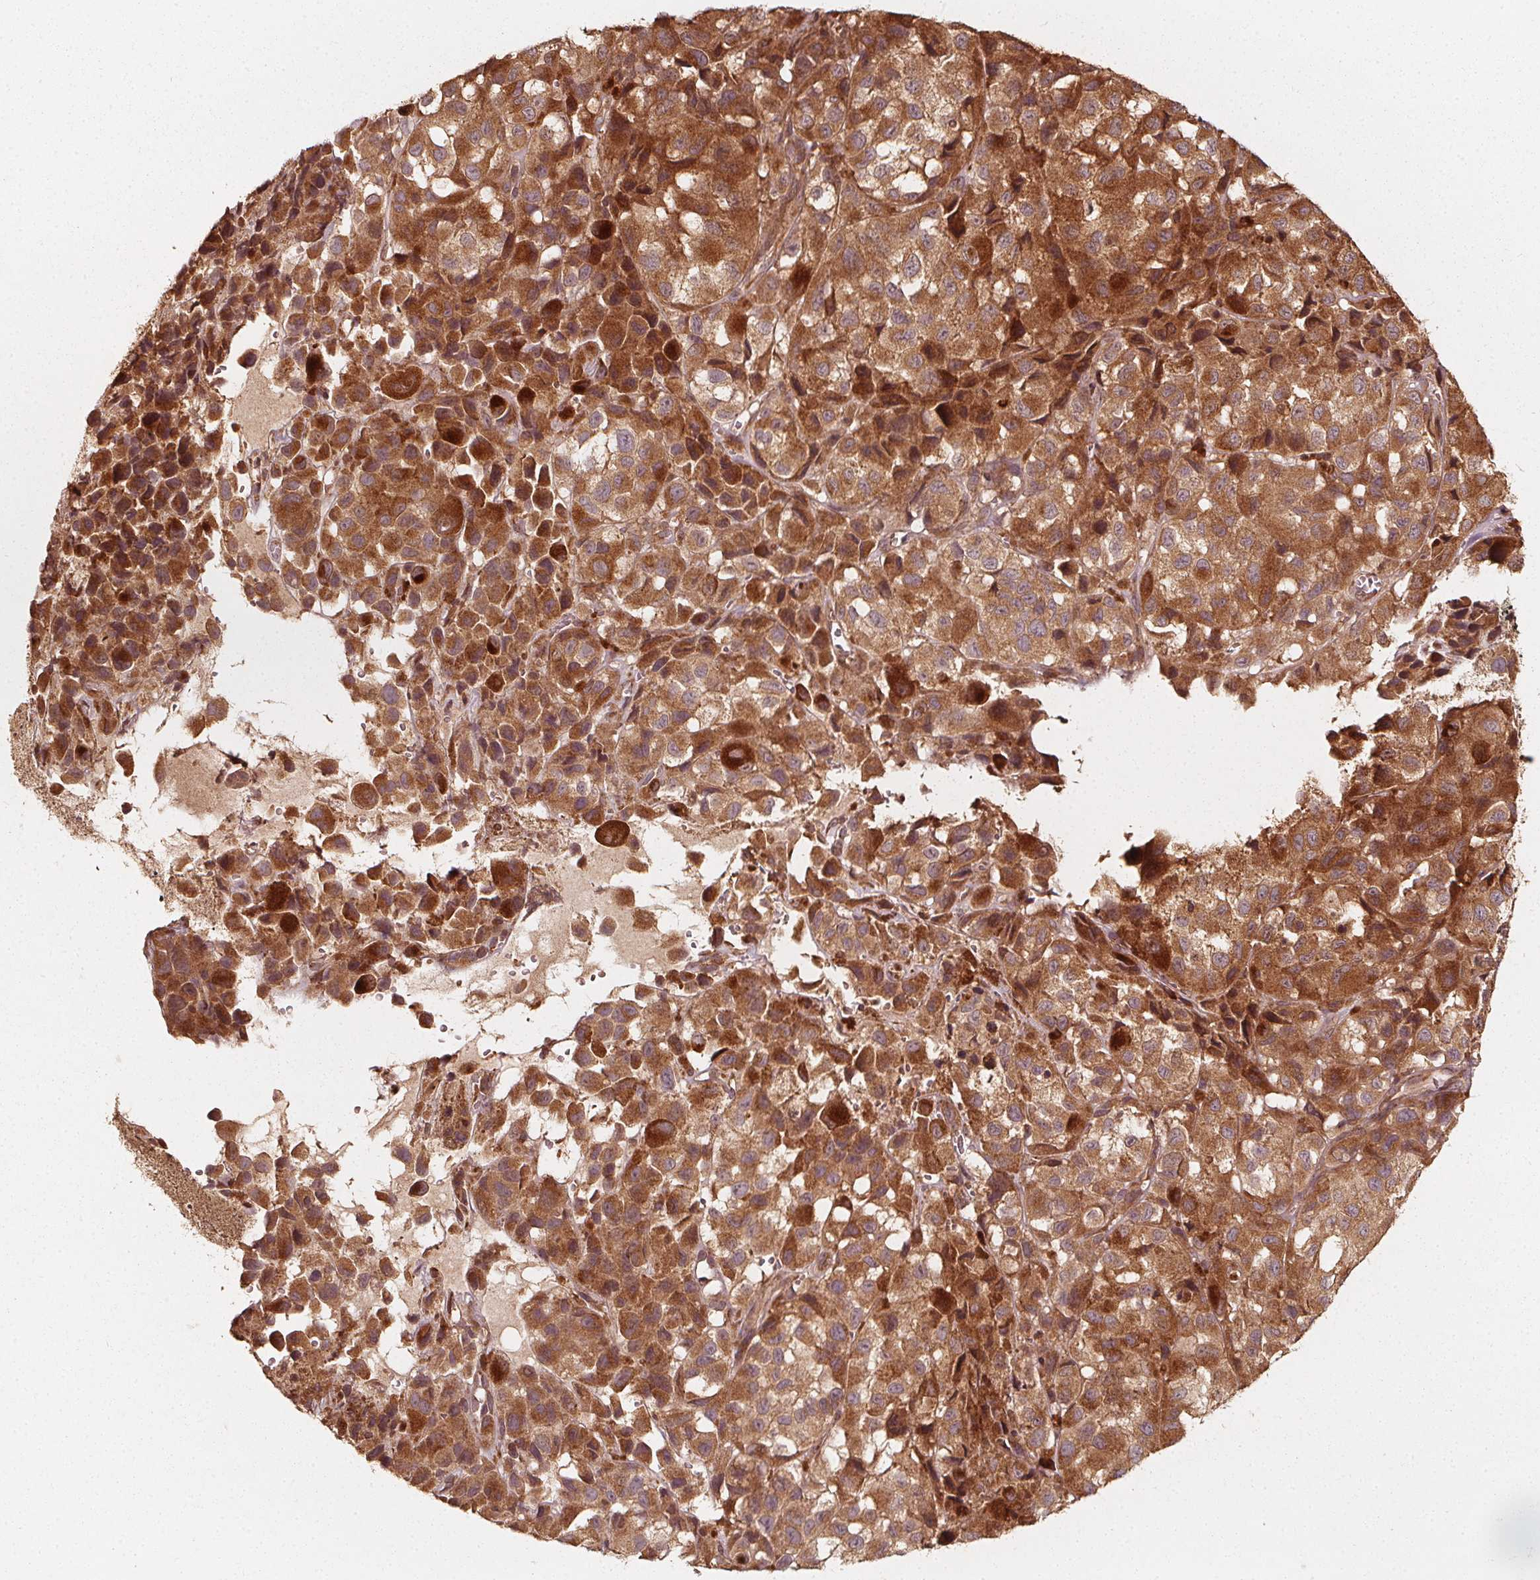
{"staining": {"intensity": "strong", "quantity": ">75%", "location": "cytoplasmic/membranous"}, "tissue": "melanoma", "cell_type": "Tumor cells", "image_type": "cancer", "snomed": [{"axis": "morphology", "description": "Malignant melanoma, NOS"}, {"axis": "topography", "description": "Skin"}], "caption": "The histopathology image demonstrates immunohistochemical staining of melanoma. There is strong cytoplasmic/membranous positivity is identified in about >75% of tumor cells. The staining was performed using DAB, with brown indicating positive protein expression. Nuclei are stained blue with hematoxylin.", "gene": "NPC1", "patient": {"sex": "male", "age": 93}}